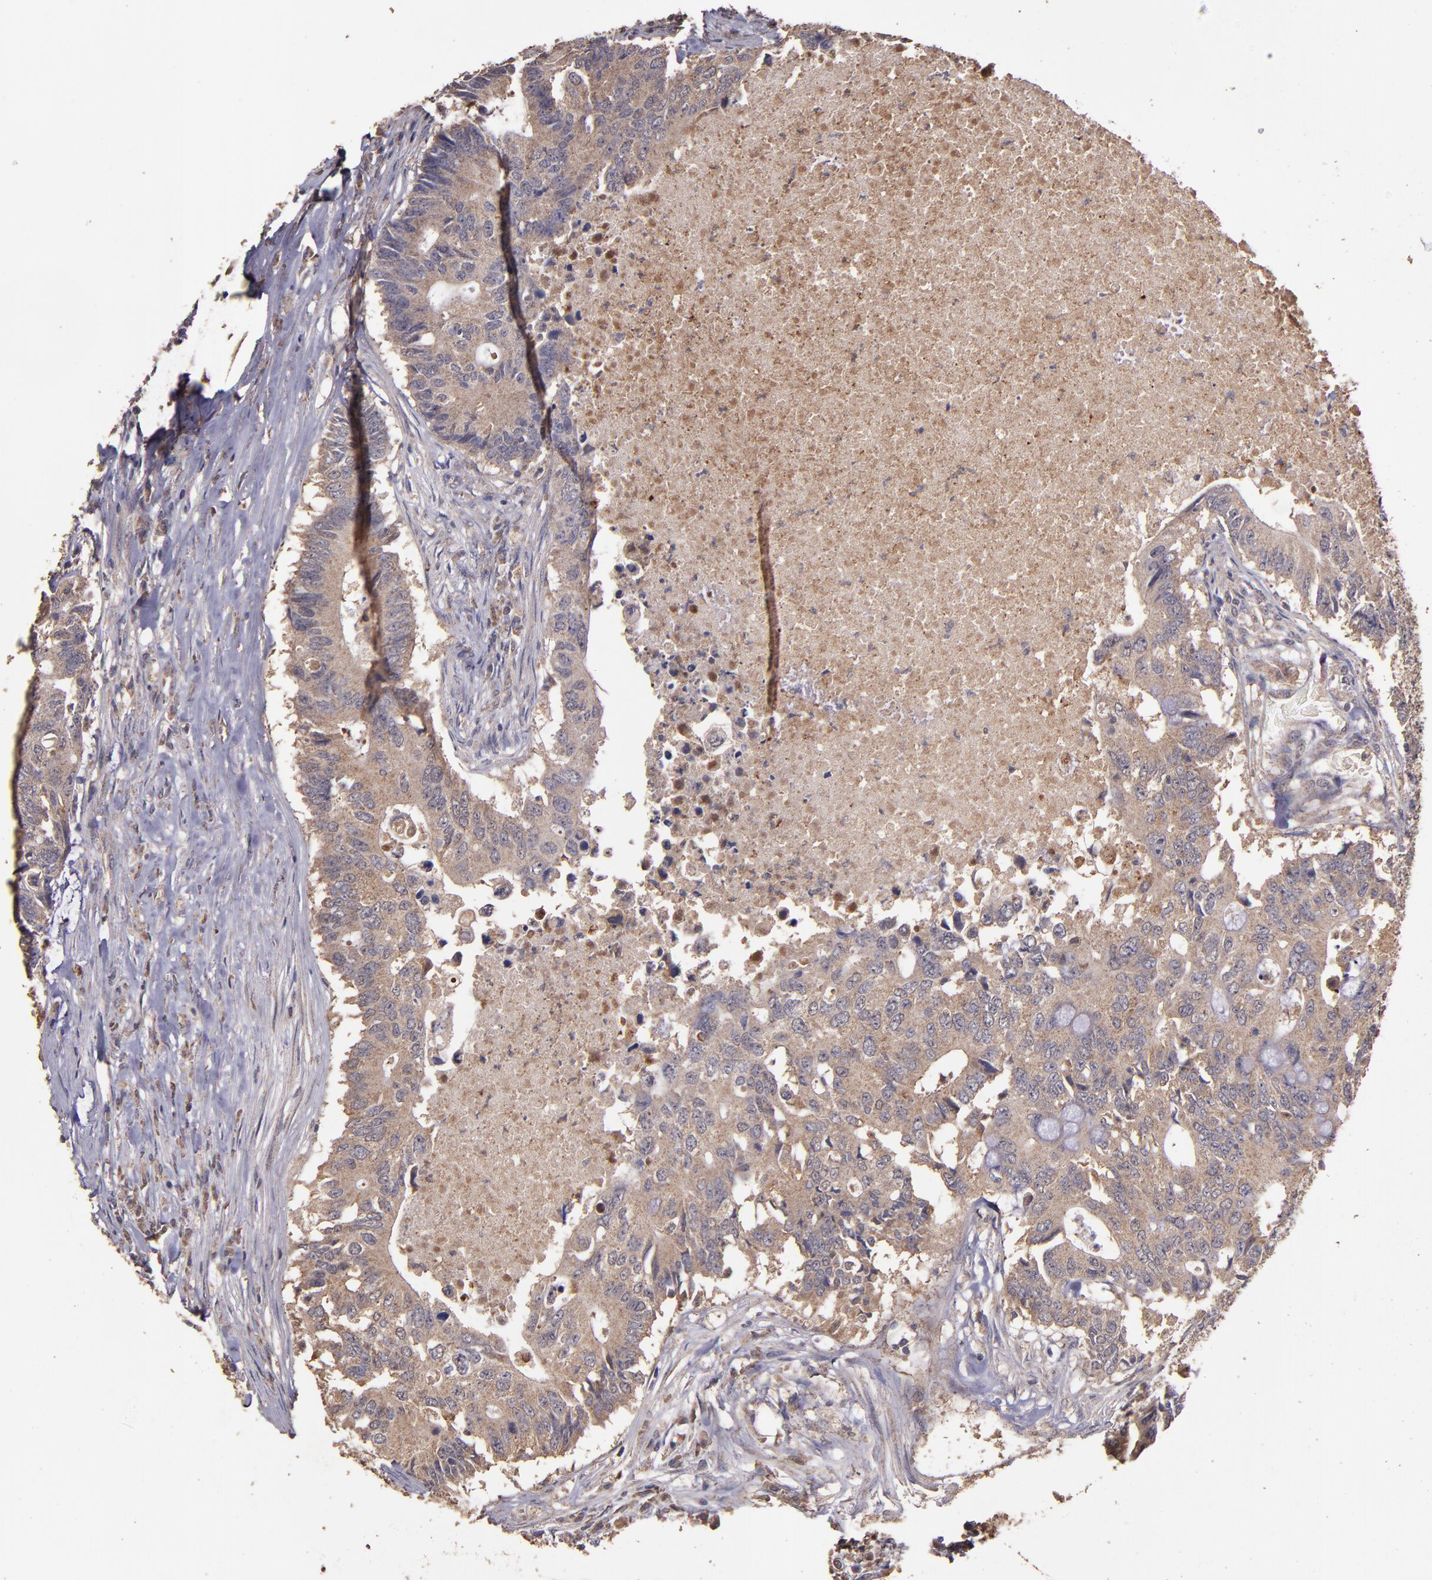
{"staining": {"intensity": "moderate", "quantity": ">75%", "location": "cytoplasmic/membranous"}, "tissue": "colorectal cancer", "cell_type": "Tumor cells", "image_type": "cancer", "snomed": [{"axis": "morphology", "description": "Adenocarcinoma, NOS"}, {"axis": "topography", "description": "Colon"}], "caption": "DAB (3,3'-diaminobenzidine) immunohistochemical staining of colorectal cancer displays moderate cytoplasmic/membranous protein expression in approximately >75% of tumor cells.", "gene": "HECTD1", "patient": {"sex": "male", "age": 71}}